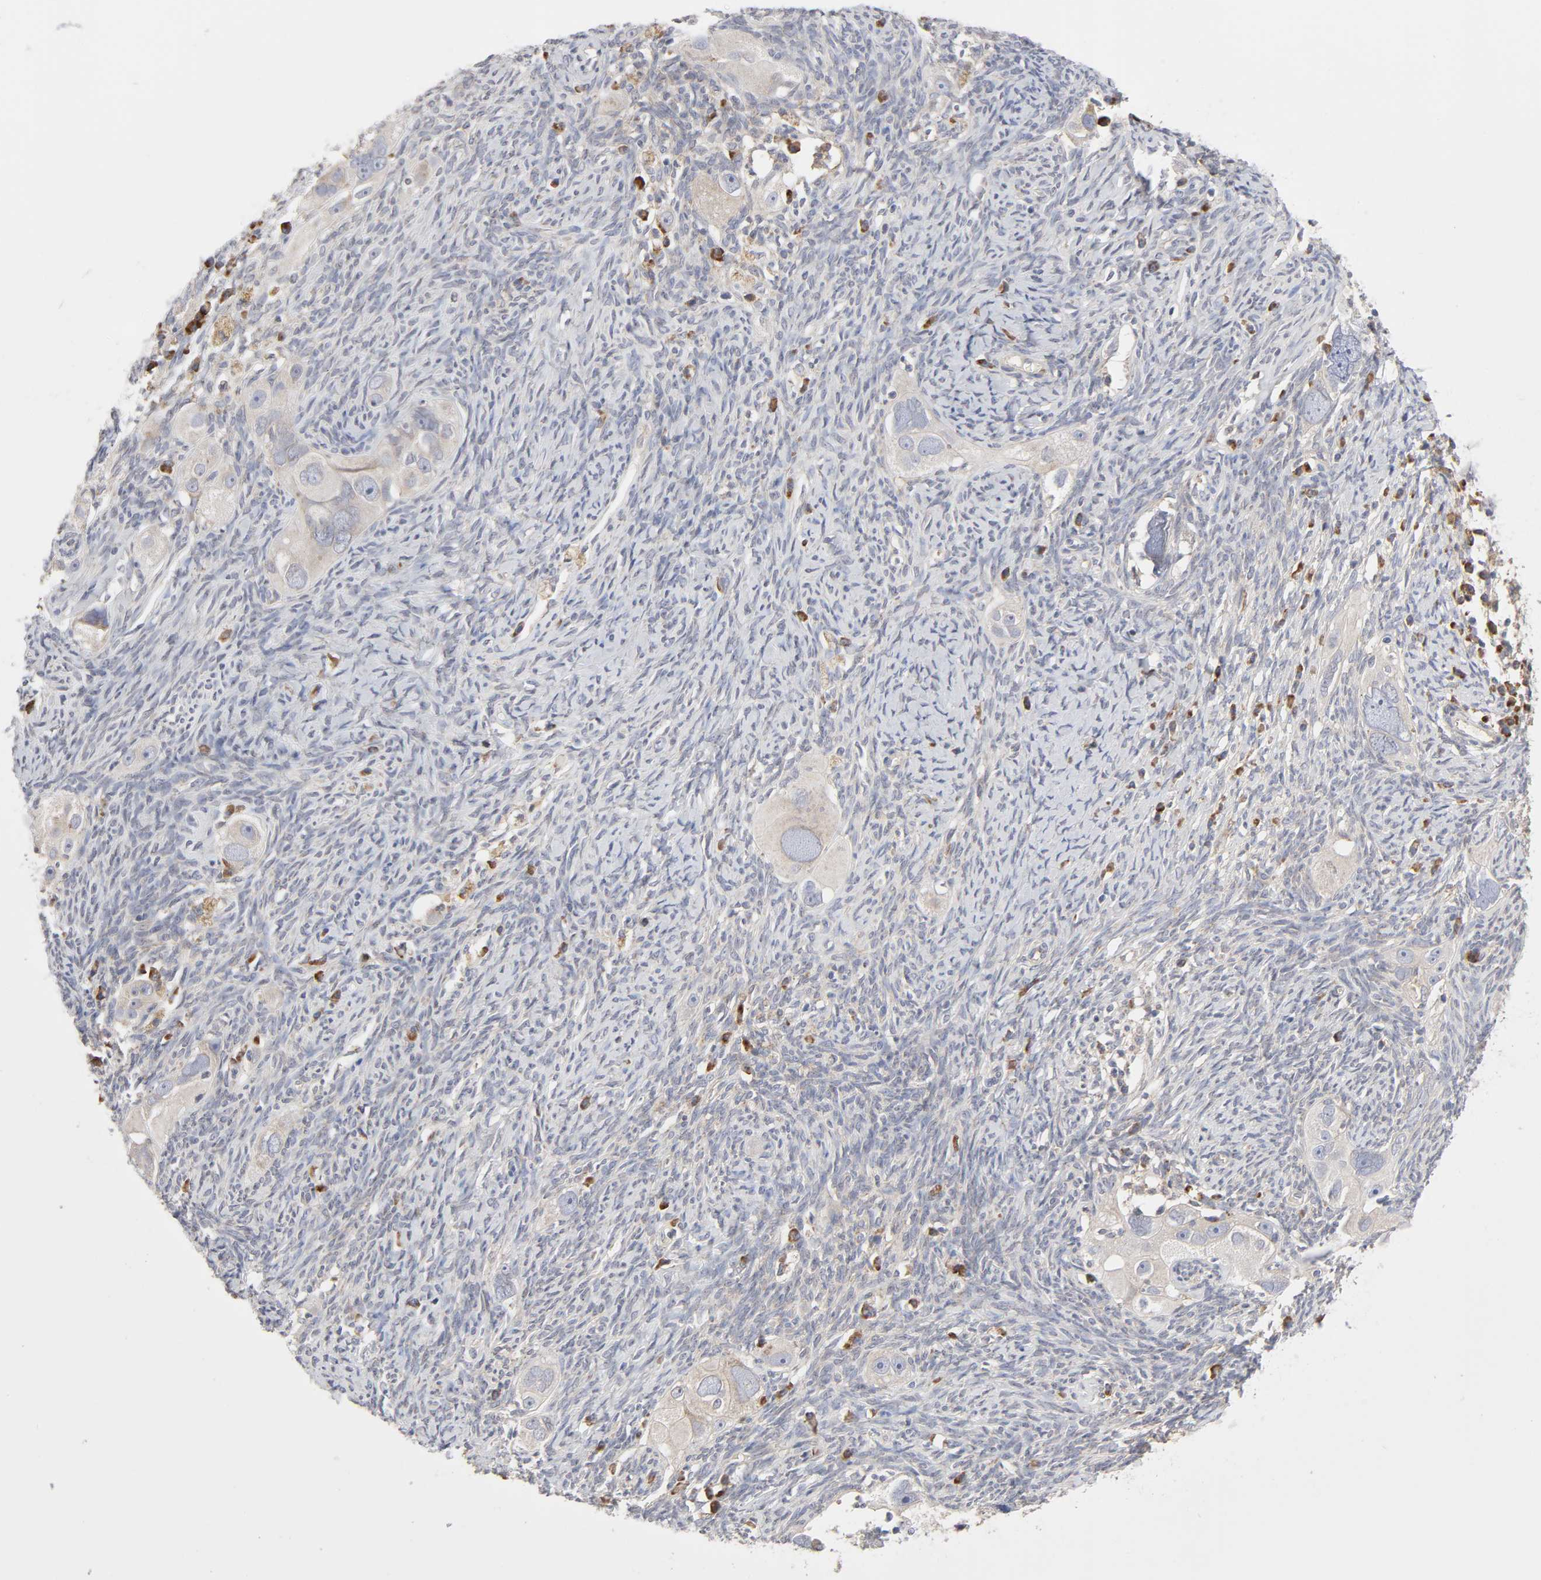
{"staining": {"intensity": "weak", "quantity": ">75%", "location": "cytoplasmic/membranous"}, "tissue": "ovarian cancer", "cell_type": "Tumor cells", "image_type": "cancer", "snomed": [{"axis": "morphology", "description": "Normal tissue, NOS"}, {"axis": "morphology", "description": "Cystadenocarcinoma, serous, NOS"}, {"axis": "topography", "description": "Ovary"}], "caption": "Brown immunohistochemical staining in ovarian cancer (serous cystadenocarcinoma) shows weak cytoplasmic/membranous positivity in approximately >75% of tumor cells.", "gene": "IL4R", "patient": {"sex": "female", "age": 62}}